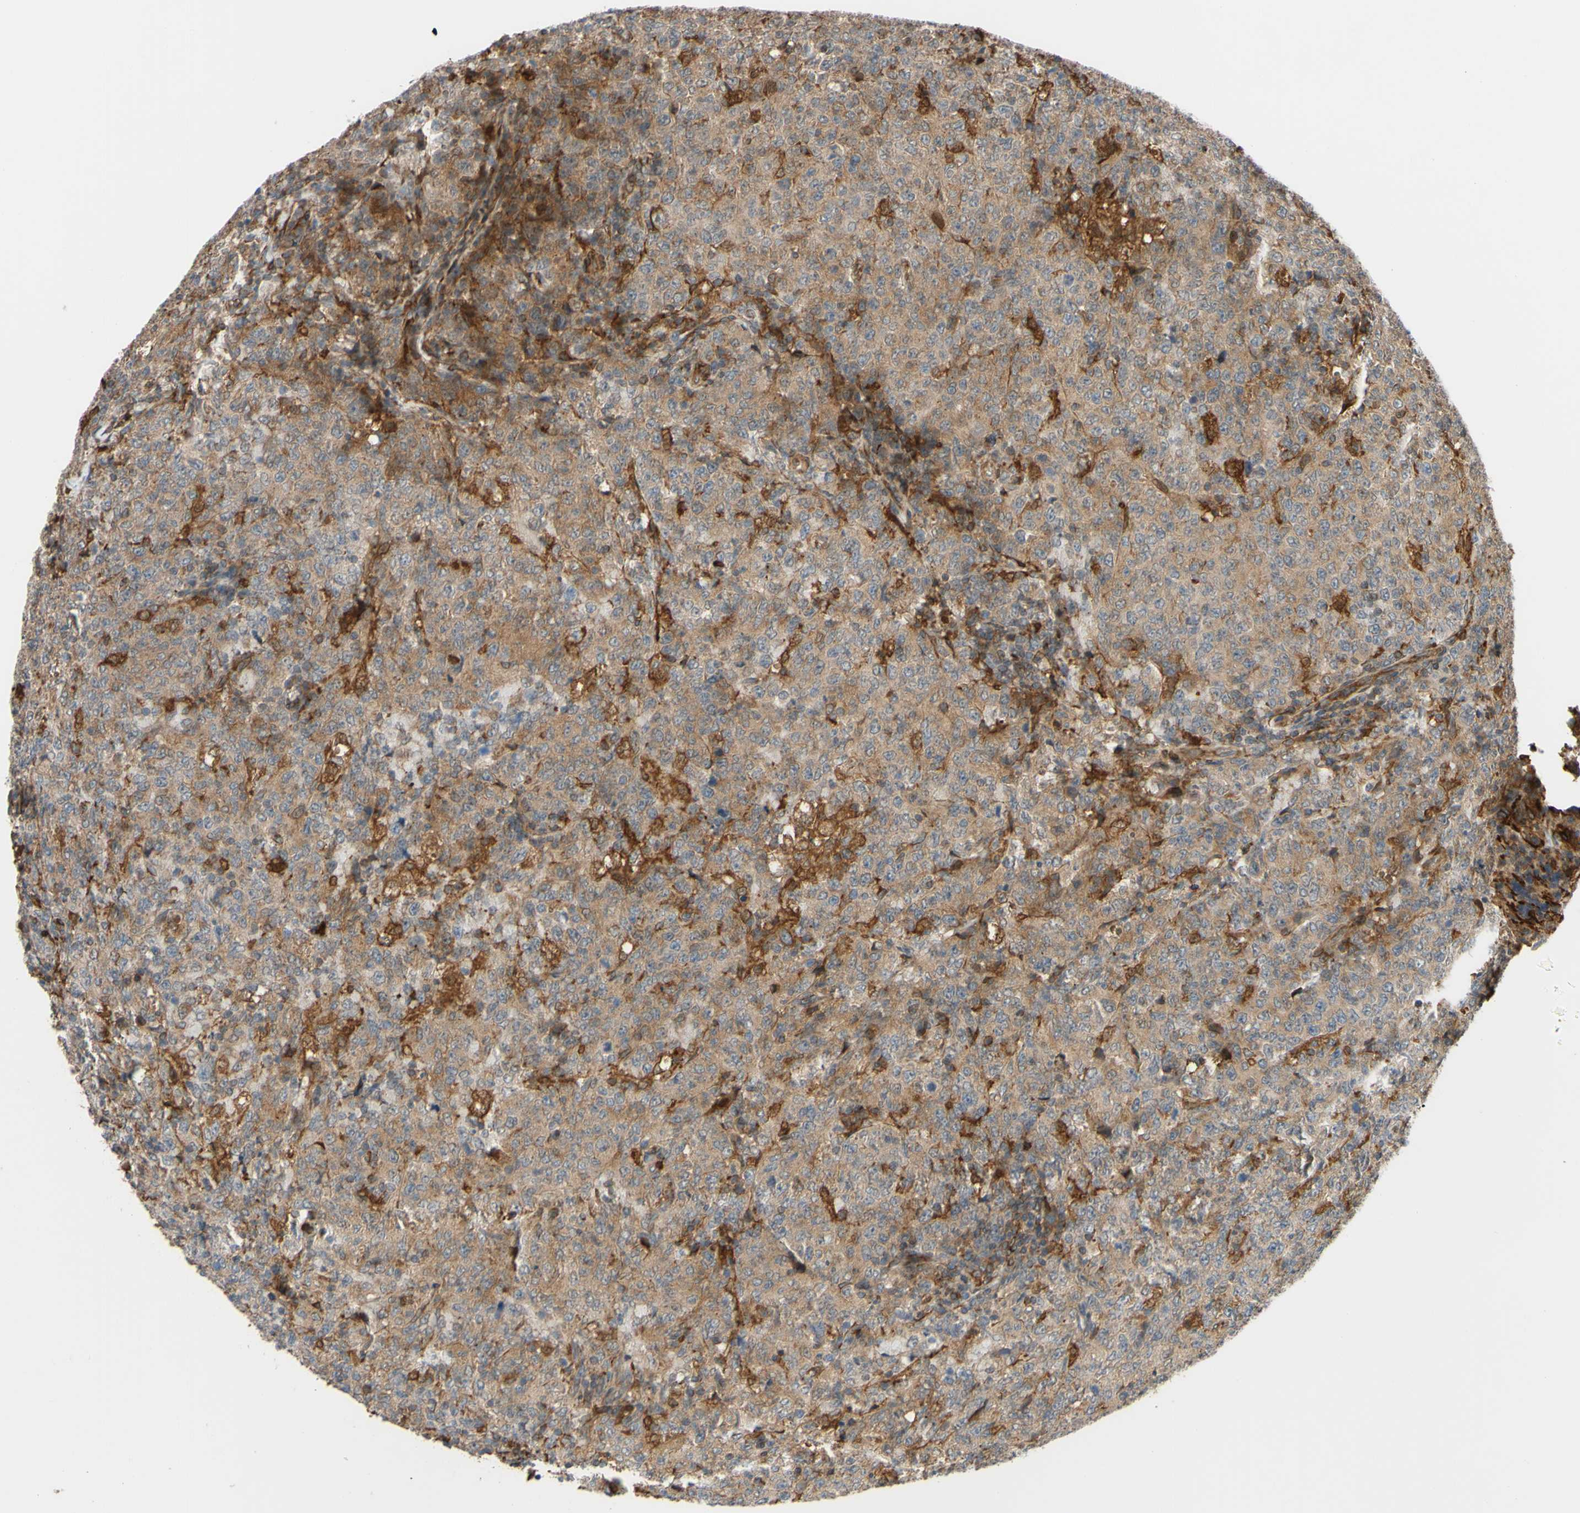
{"staining": {"intensity": "moderate", "quantity": ">75%", "location": "cytoplasmic/membranous"}, "tissue": "lymphoma", "cell_type": "Tumor cells", "image_type": "cancer", "snomed": [{"axis": "morphology", "description": "Malignant lymphoma, non-Hodgkin's type, High grade"}, {"axis": "topography", "description": "Tonsil"}], "caption": "IHC photomicrograph of neoplastic tissue: malignant lymphoma, non-Hodgkin's type (high-grade) stained using immunohistochemistry reveals medium levels of moderate protein expression localized specifically in the cytoplasmic/membranous of tumor cells, appearing as a cytoplasmic/membranous brown color.", "gene": "PRAF2", "patient": {"sex": "female", "age": 36}}